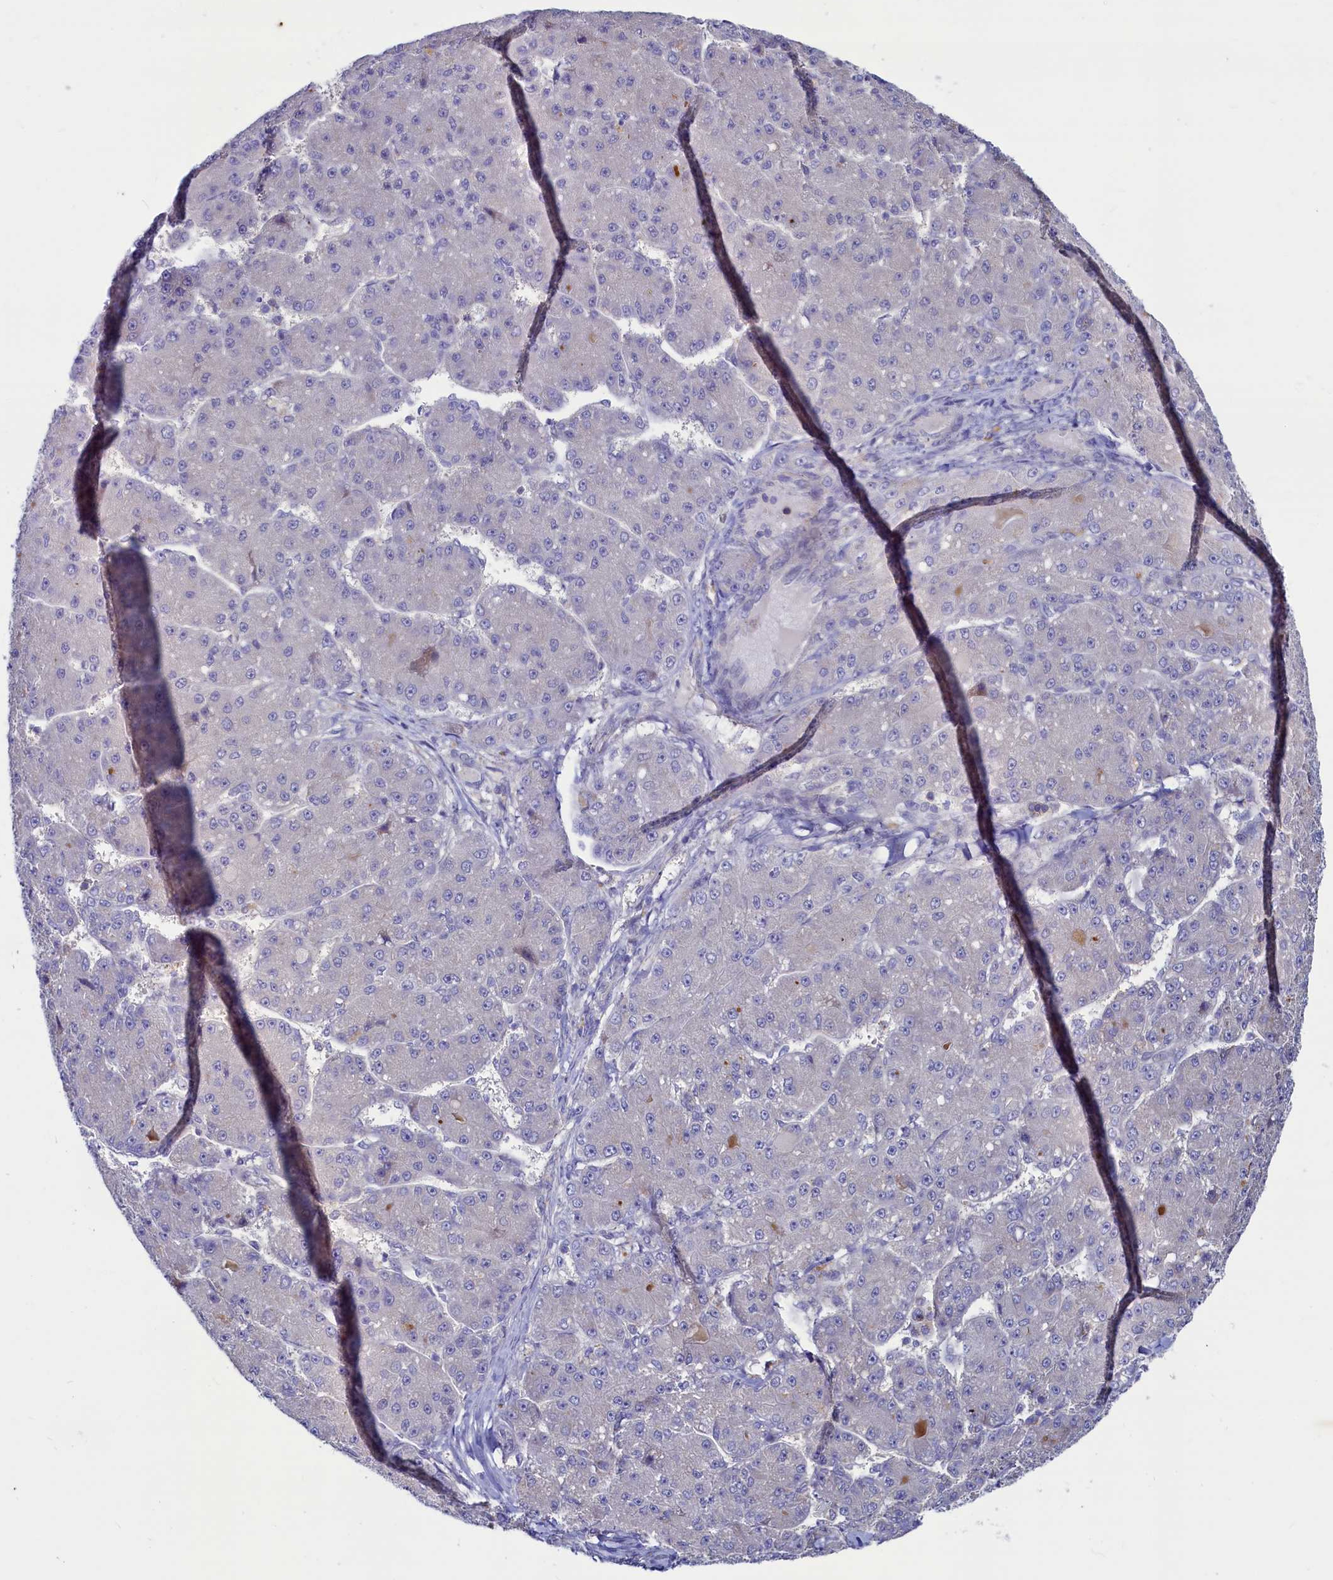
{"staining": {"intensity": "negative", "quantity": "none", "location": "none"}, "tissue": "liver cancer", "cell_type": "Tumor cells", "image_type": "cancer", "snomed": [{"axis": "morphology", "description": "Carcinoma, Hepatocellular, NOS"}, {"axis": "topography", "description": "Liver"}], "caption": "High power microscopy micrograph of an immunohistochemistry (IHC) histopathology image of liver cancer (hepatocellular carcinoma), revealing no significant positivity in tumor cells.", "gene": "ASTE1", "patient": {"sex": "male", "age": 67}}